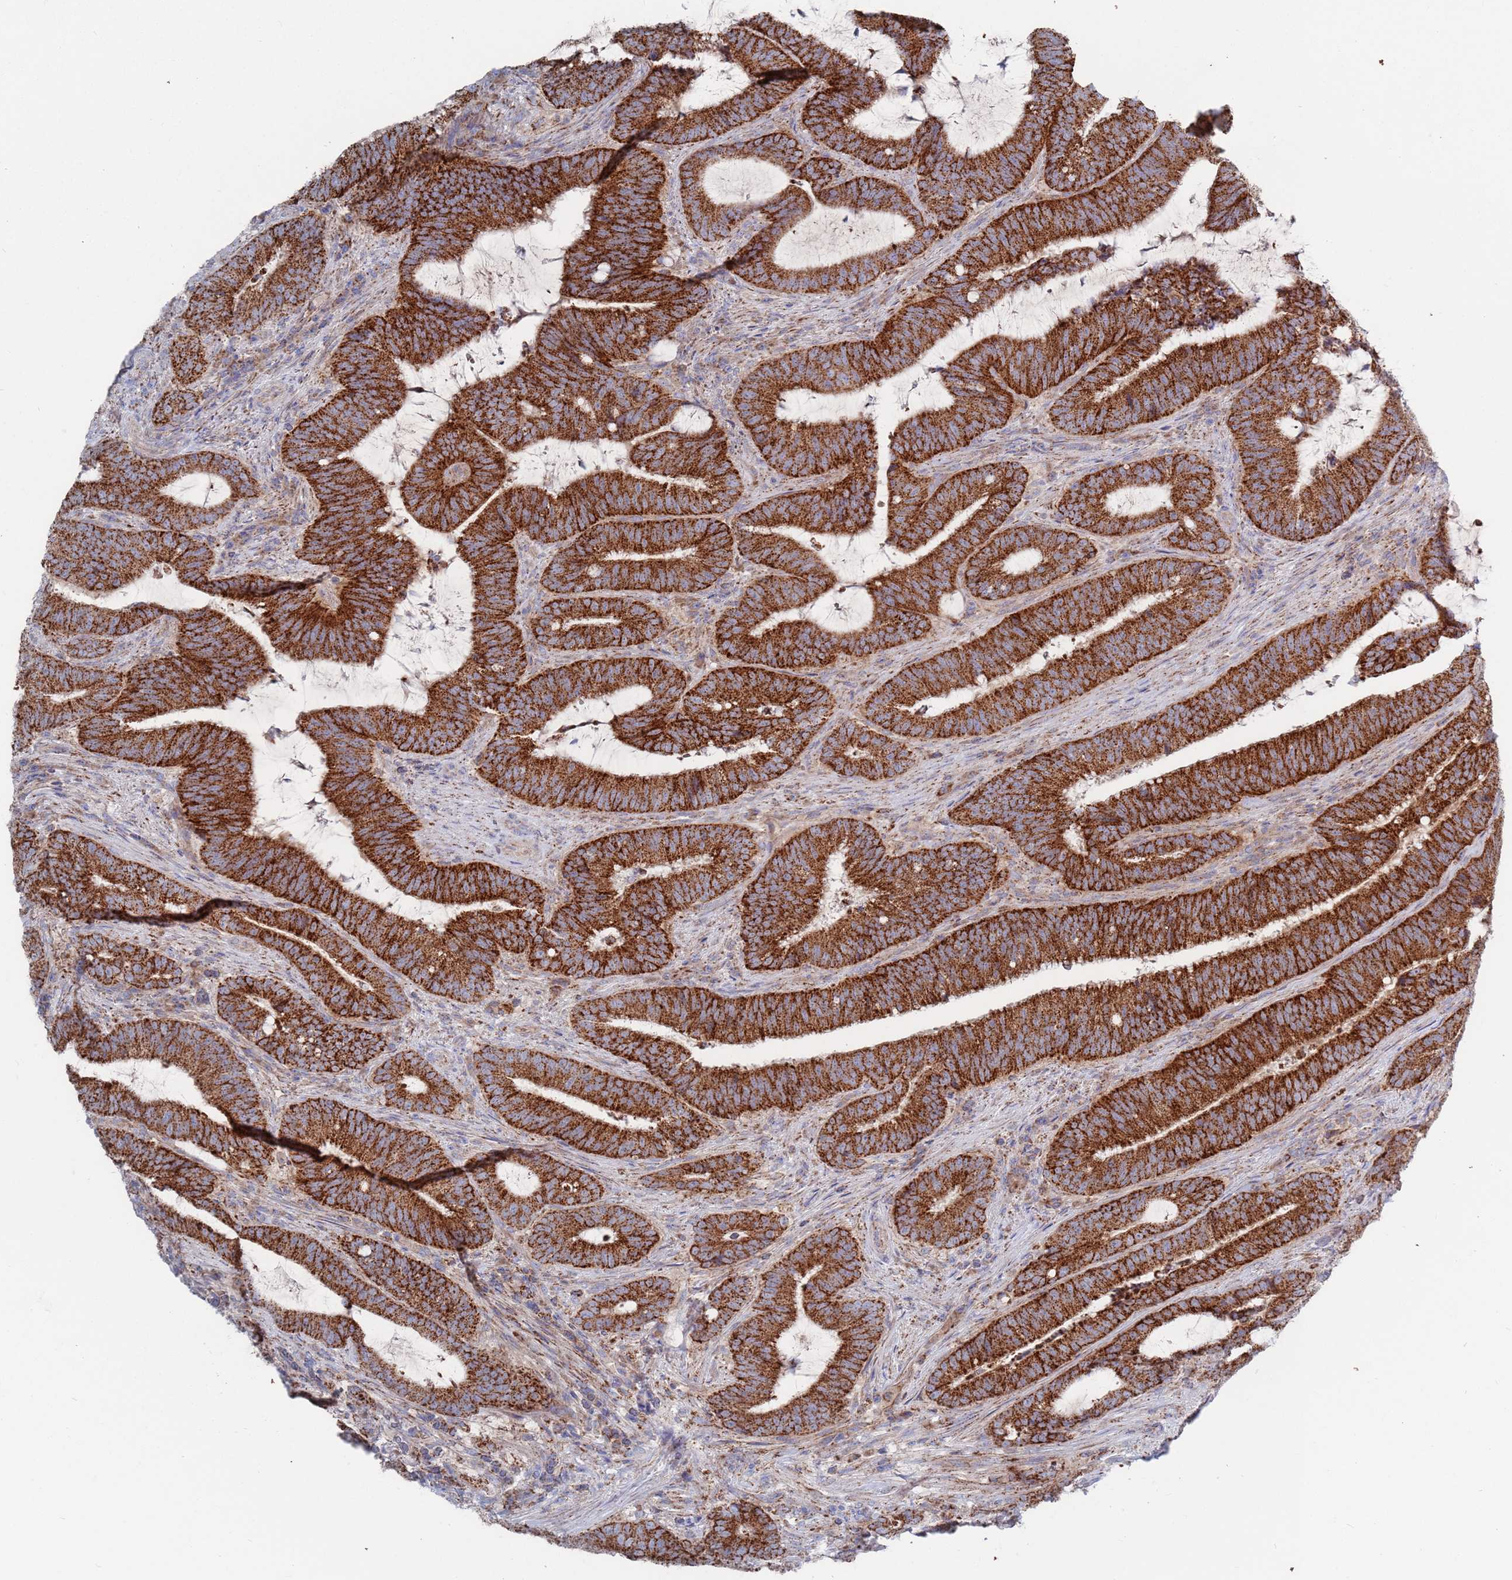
{"staining": {"intensity": "strong", "quantity": ">75%", "location": "cytoplasmic/membranous"}, "tissue": "colorectal cancer", "cell_type": "Tumor cells", "image_type": "cancer", "snomed": [{"axis": "morphology", "description": "Adenocarcinoma, NOS"}, {"axis": "topography", "description": "Colon"}], "caption": "A high-resolution histopathology image shows immunohistochemistry (IHC) staining of colorectal adenocarcinoma, which reveals strong cytoplasmic/membranous expression in approximately >75% of tumor cells.", "gene": "CHCHD6", "patient": {"sex": "female", "age": 43}}